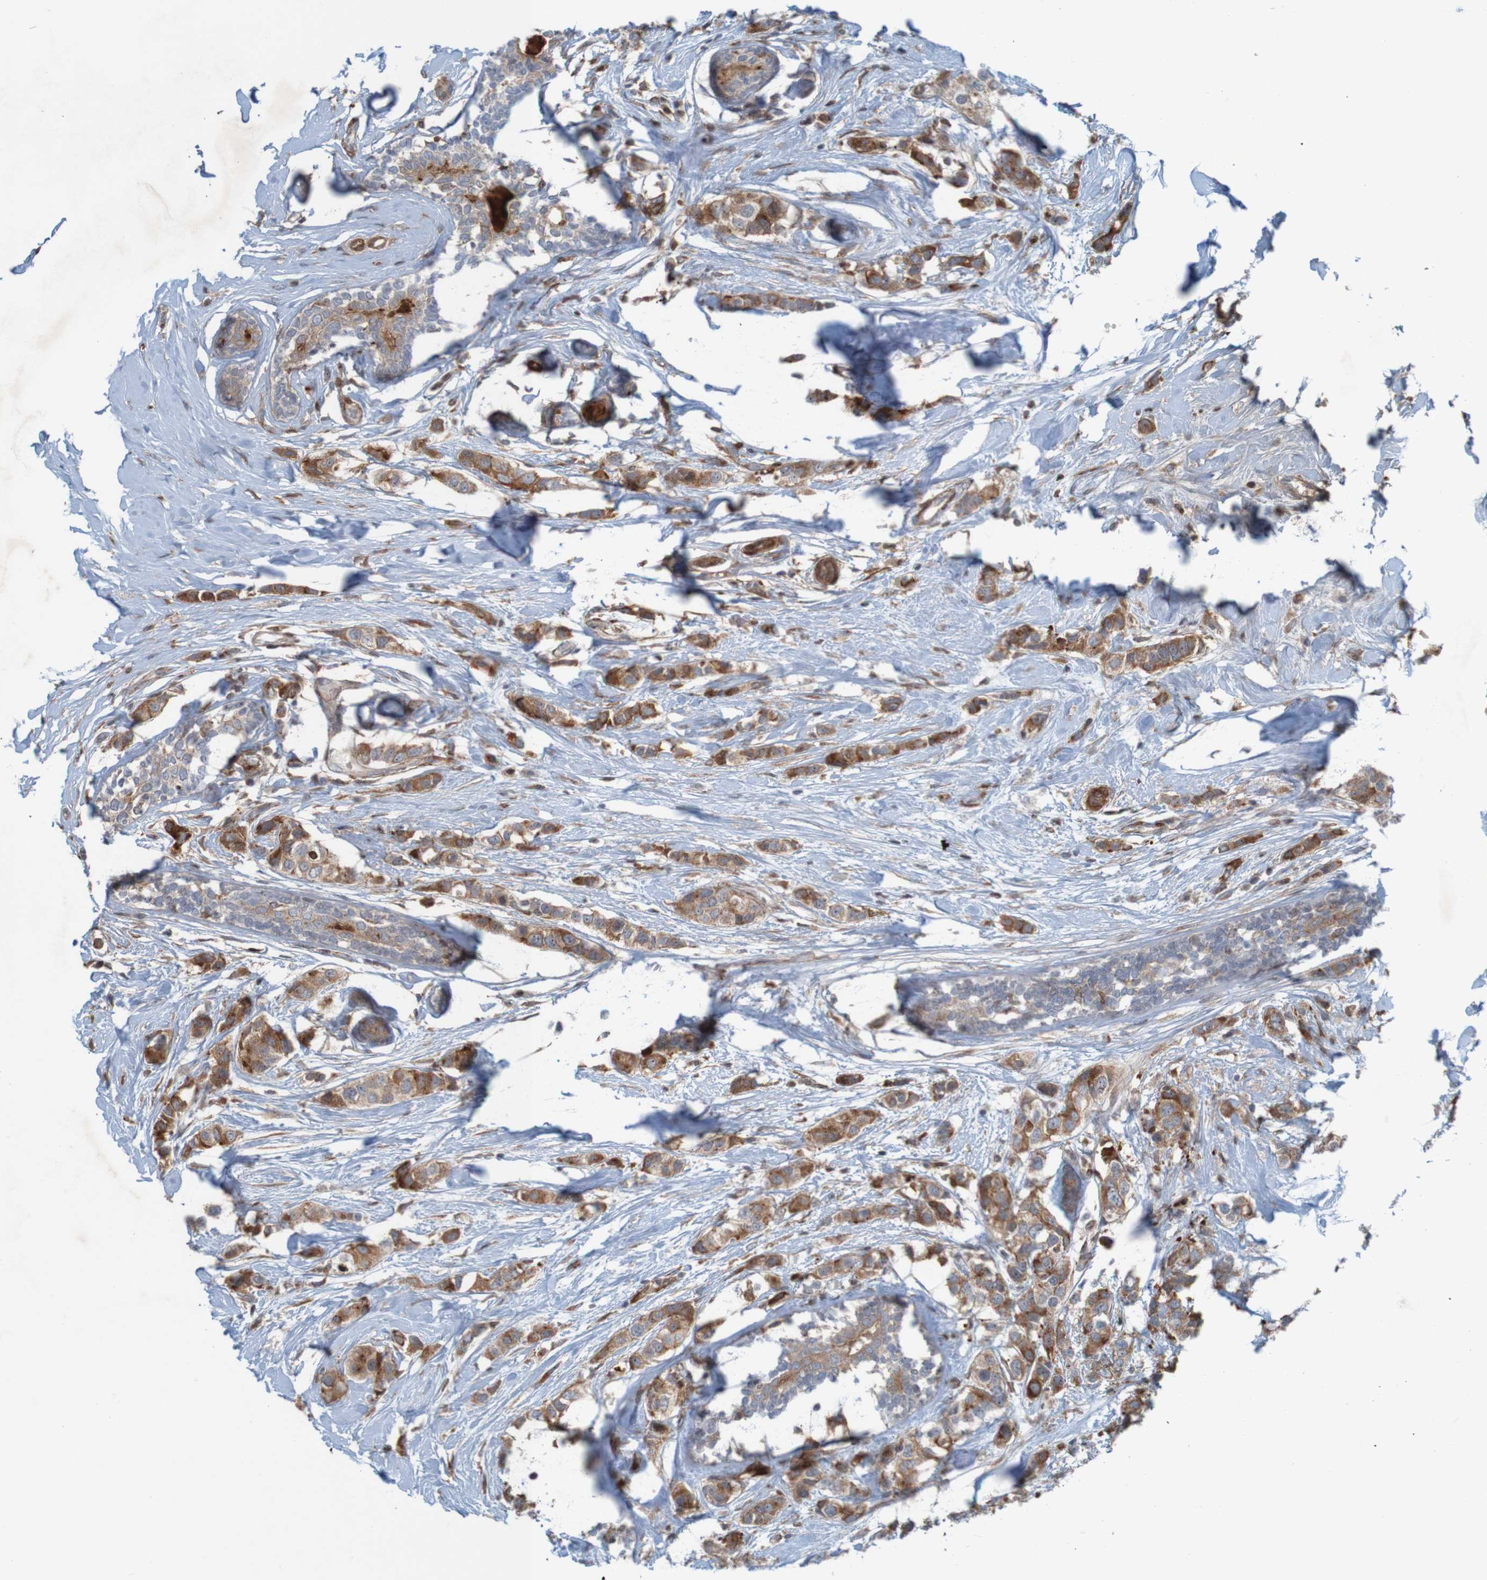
{"staining": {"intensity": "moderate", "quantity": ">75%", "location": "cytoplasmic/membranous"}, "tissue": "breast cancer", "cell_type": "Tumor cells", "image_type": "cancer", "snomed": [{"axis": "morphology", "description": "Normal tissue, NOS"}, {"axis": "morphology", "description": "Duct carcinoma"}, {"axis": "topography", "description": "Breast"}], "caption": "The photomicrograph demonstrates a brown stain indicating the presence of a protein in the cytoplasmic/membranous of tumor cells in breast cancer.", "gene": "GUCY1A1", "patient": {"sex": "female", "age": 50}}